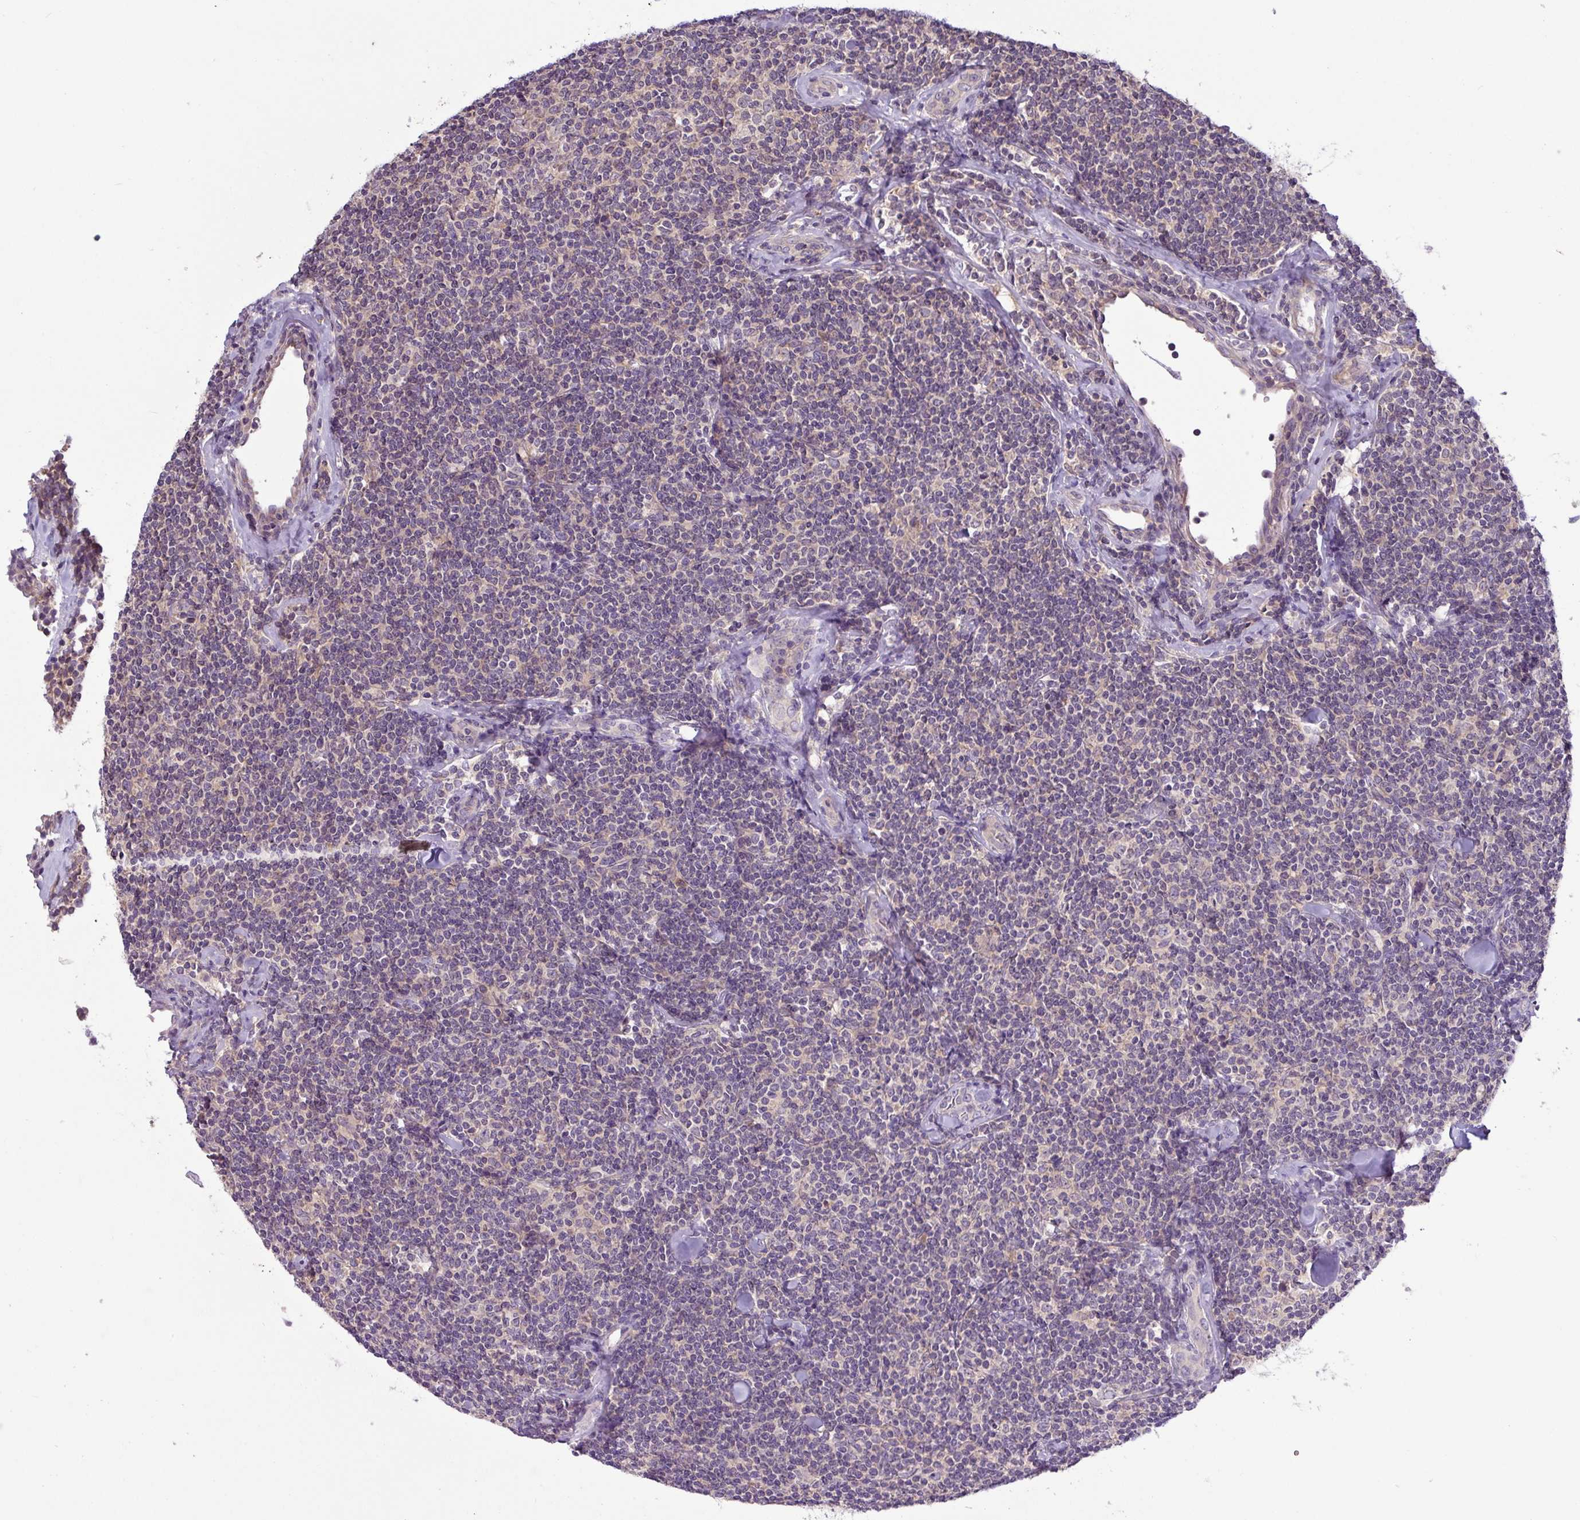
{"staining": {"intensity": "negative", "quantity": "none", "location": "none"}, "tissue": "lymphoma", "cell_type": "Tumor cells", "image_type": "cancer", "snomed": [{"axis": "morphology", "description": "Malignant lymphoma, non-Hodgkin's type, Low grade"}, {"axis": "topography", "description": "Lymph node"}], "caption": "This is an IHC histopathology image of low-grade malignant lymphoma, non-Hodgkin's type. There is no positivity in tumor cells.", "gene": "TMEM62", "patient": {"sex": "female", "age": 56}}